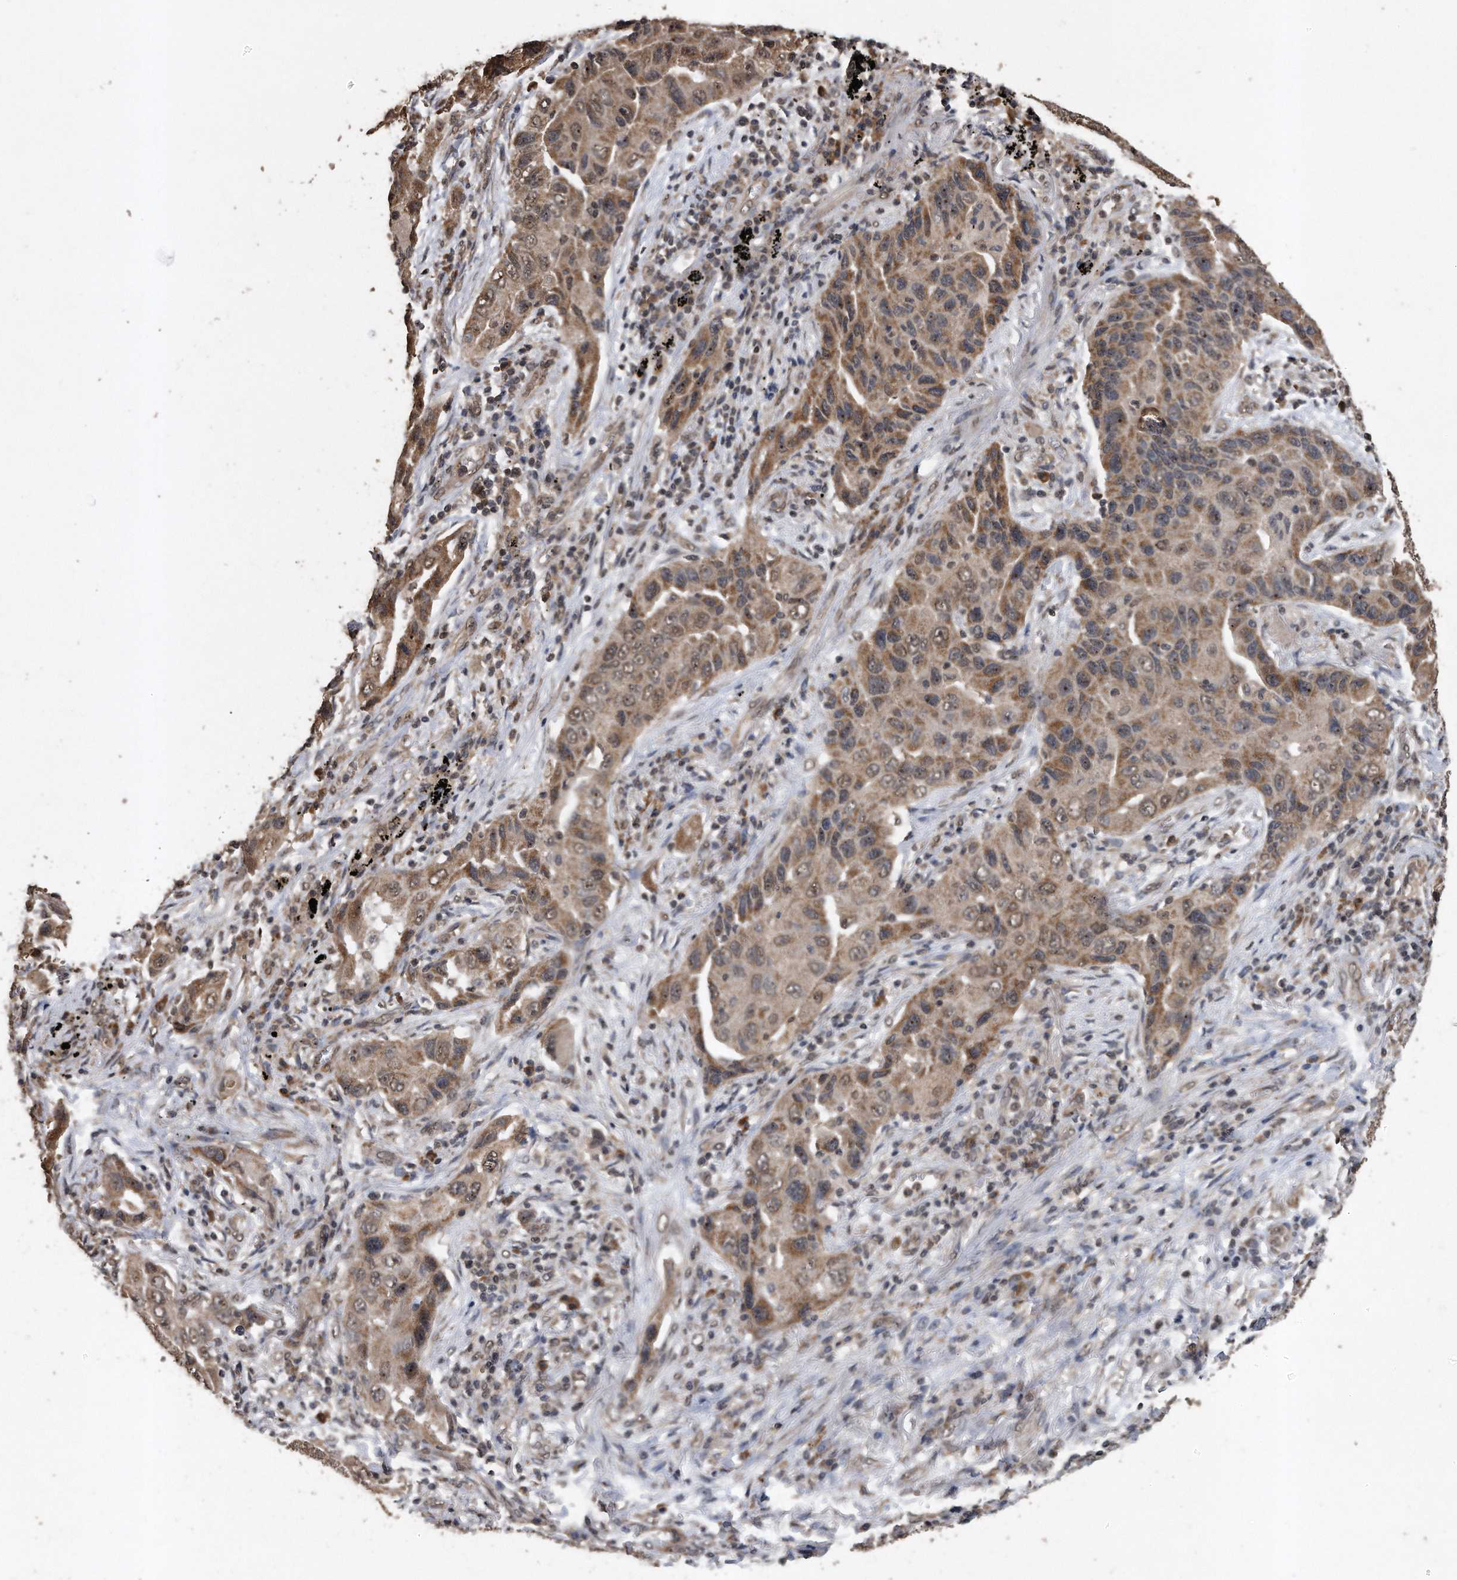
{"staining": {"intensity": "moderate", "quantity": ">75%", "location": "cytoplasmic/membranous,nuclear"}, "tissue": "lung cancer", "cell_type": "Tumor cells", "image_type": "cancer", "snomed": [{"axis": "morphology", "description": "Adenocarcinoma, NOS"}, {"axis": "topography", "description": "Lung"}], "caption": "A histopathology image of adenocarcinoma (lung) stained for a protein displays moderate cytoplasmic/membranous and nuclear brown staining in tumor cells.", "gene": "CRYZL1", "patient": {"sex": "female", "age": 65}}